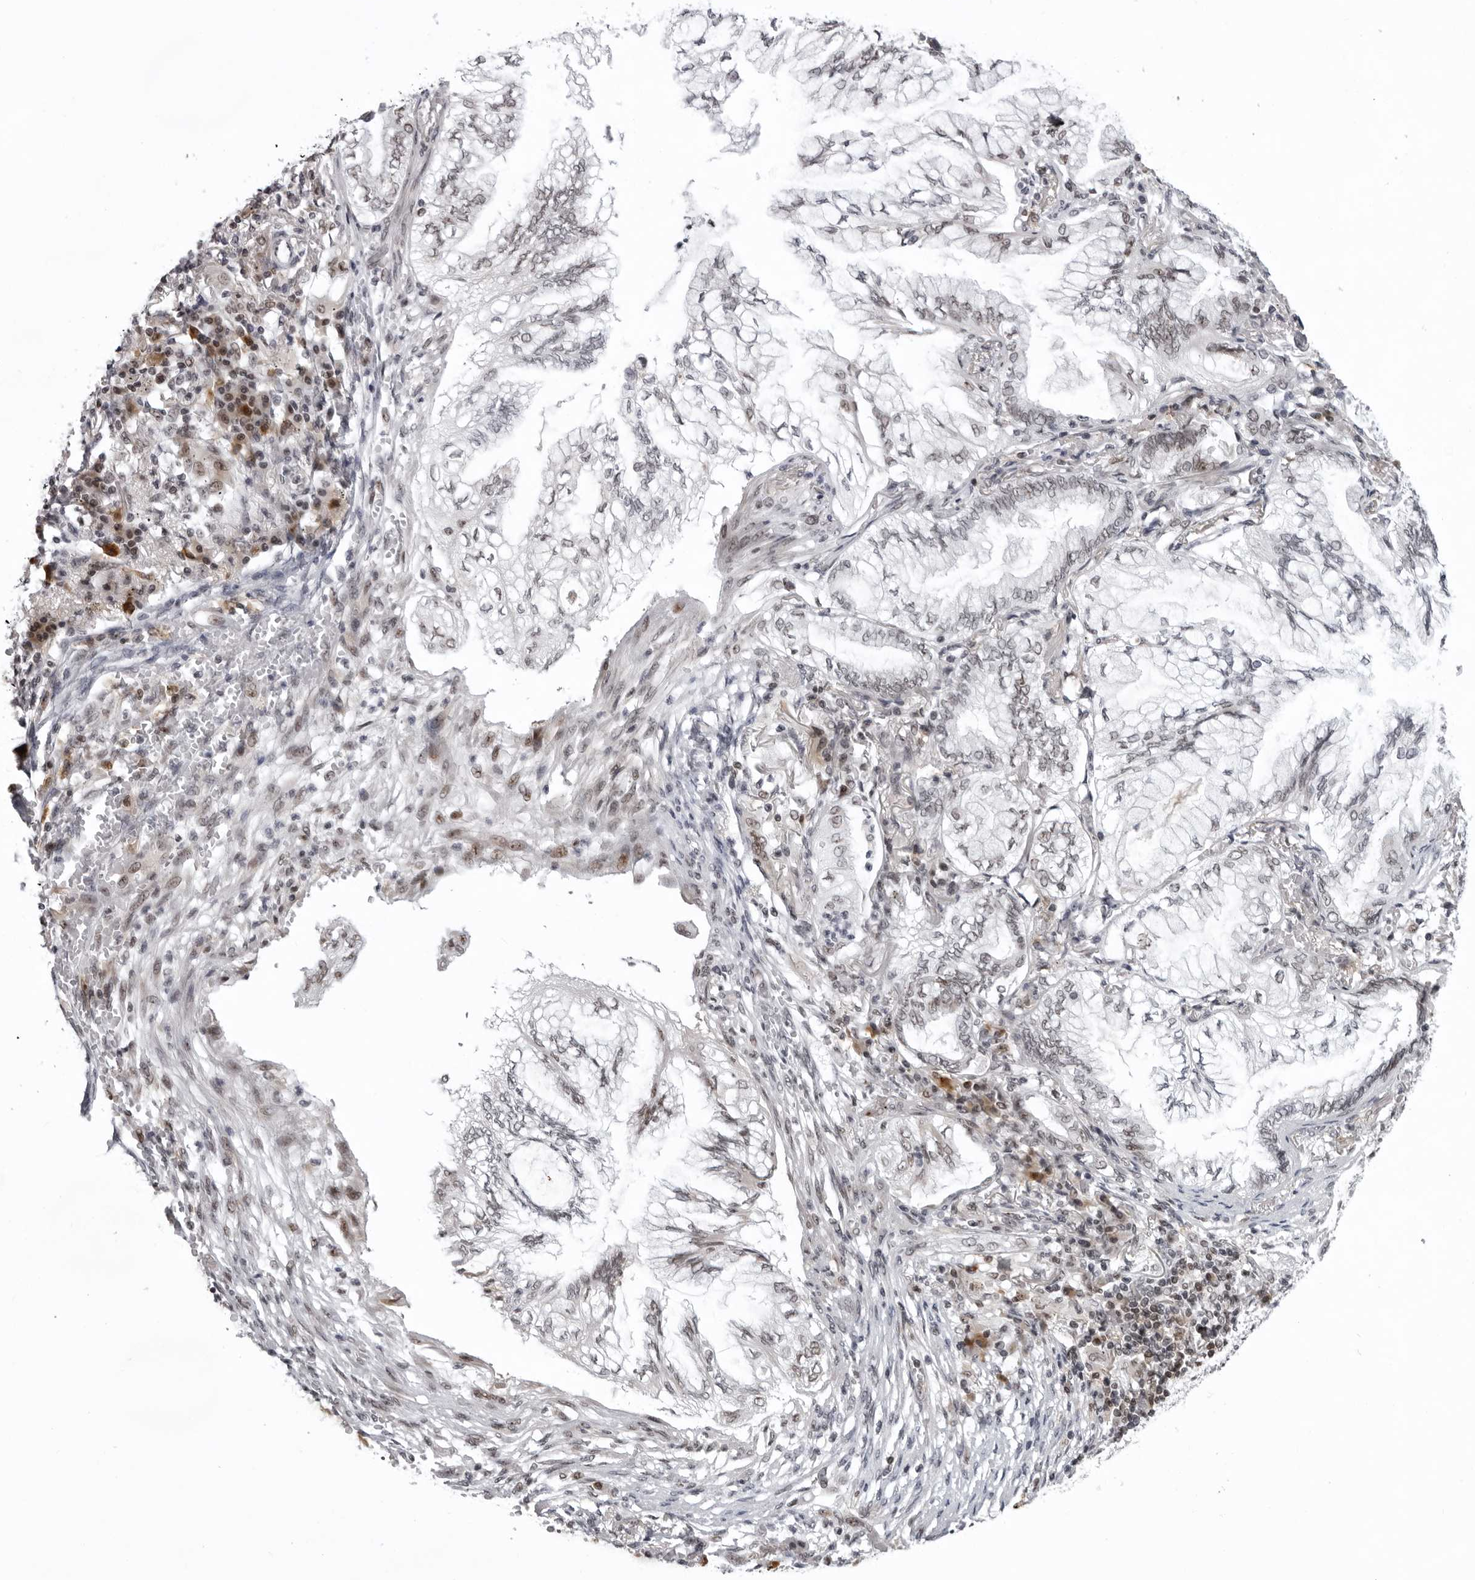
{"staining": {"intensity": "moderate", "quantity": "<25%", "location": "nuclear"}, "tissue": "lung cancer", "cell_type": "Tumor cells", "image_type": "cancer", "snomed": [{"axis": "morphology", "description": "Adenocarcinoma, NOS"}, {"axis": "topography", "description": "Lung"}], "caption": "A brown stain highlights moderate nuclear staining of a protein in human adenocarcinoma (lung) tumor cells.", "gene": "EXOSC10", "patient": {"sex": "female", "age": 70}}